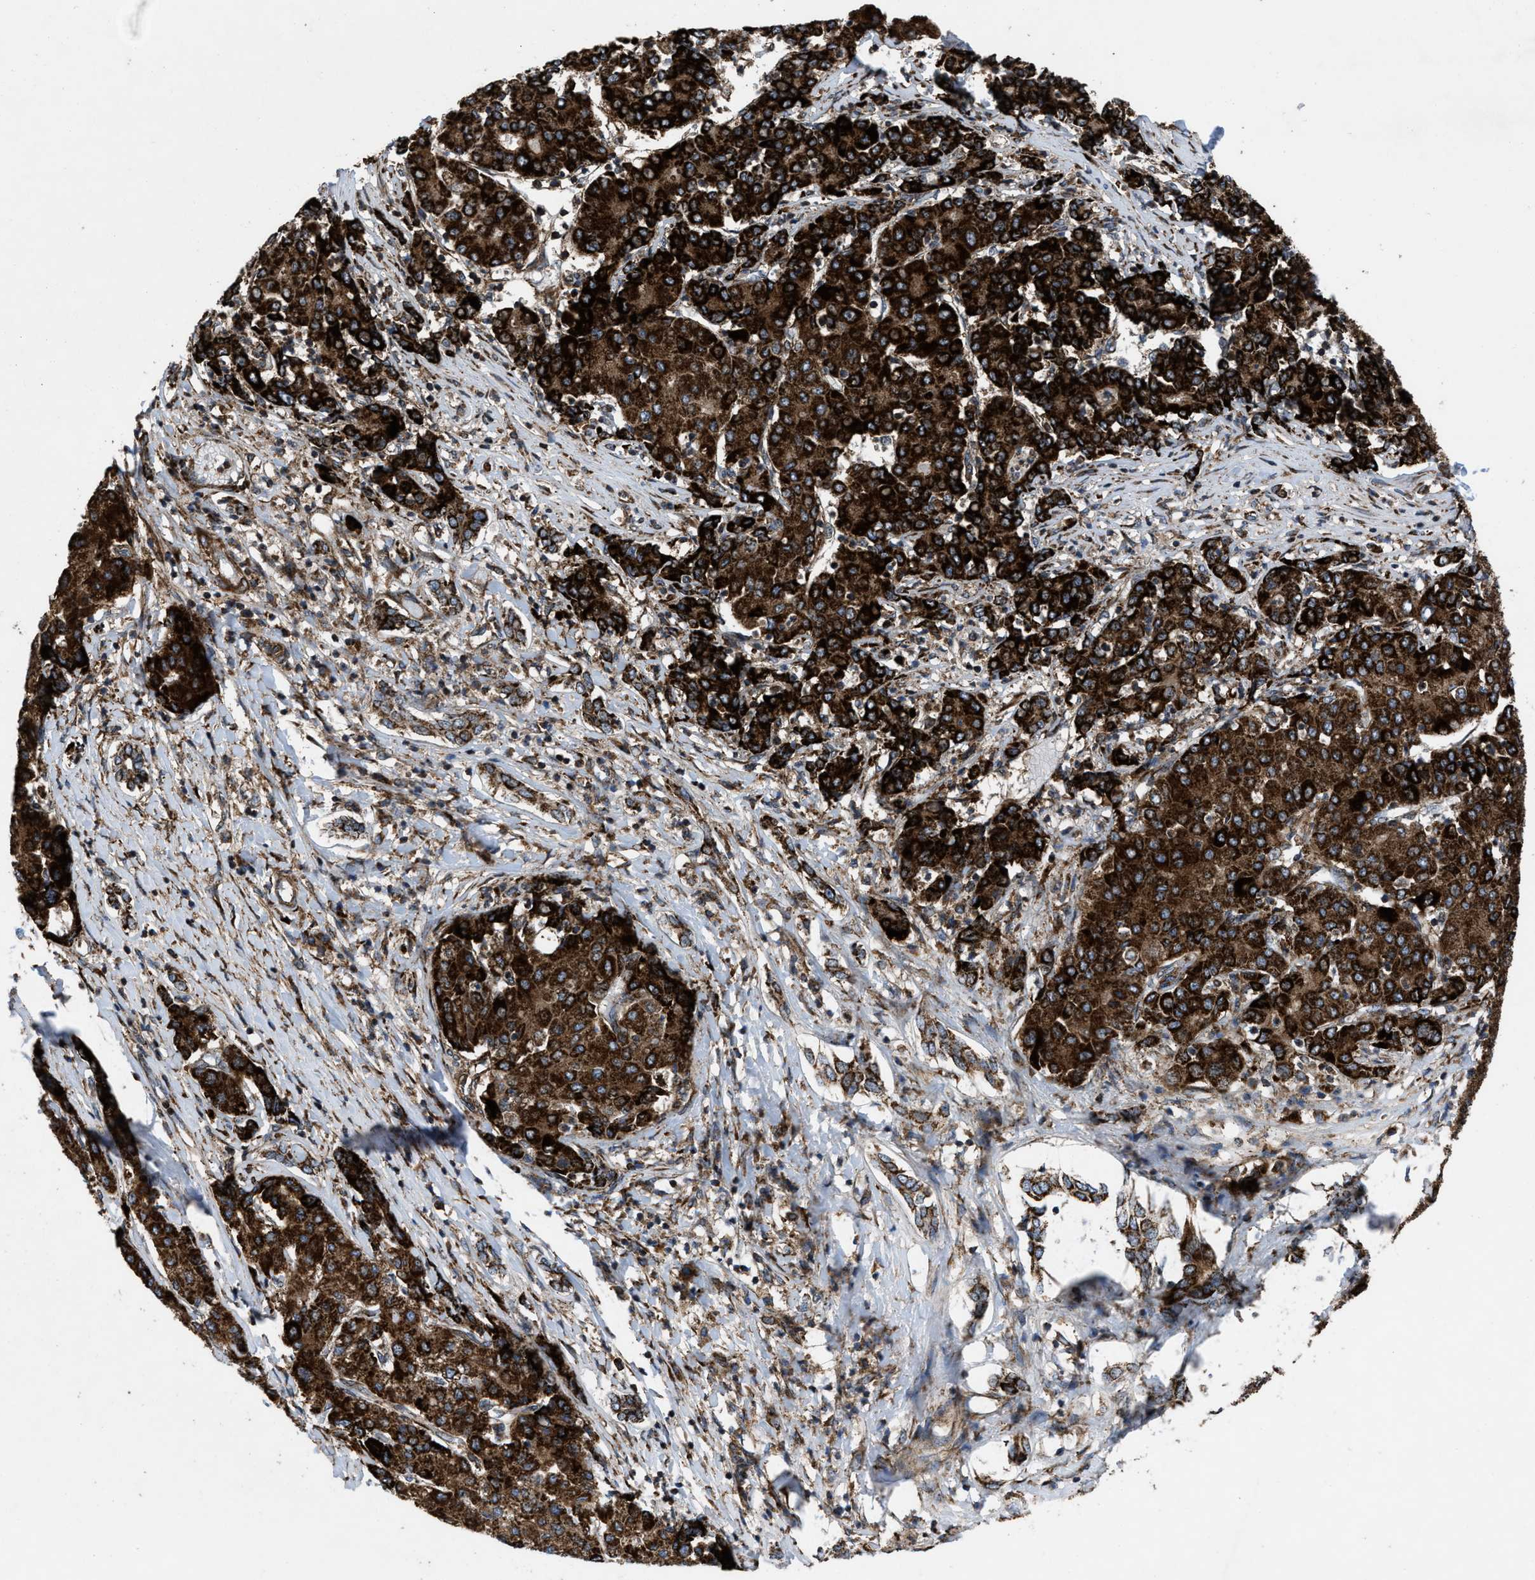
{"staining": {"intensity": "strong", "quantity": ">75%", "location": "cytoplasmic/membranous"}, "tissue": "liver cancer", "cell_type": "Tumor cells", "image_type": "cancer", "snomed": [{"axis": "morphology", "description": "Carcinoma, Hepatocellular, NOS"}, {"axis": "topography", "description": "Liver"}], "caption": "IHC (DAB) staining of liver cancer (hepatocellular carcinoma) reveals strong cytoplasmic/membranous protein expression in approximately >75% of tumor cells.", "gene": "PER3", "patient": {"sex": "male", "age": 65}}